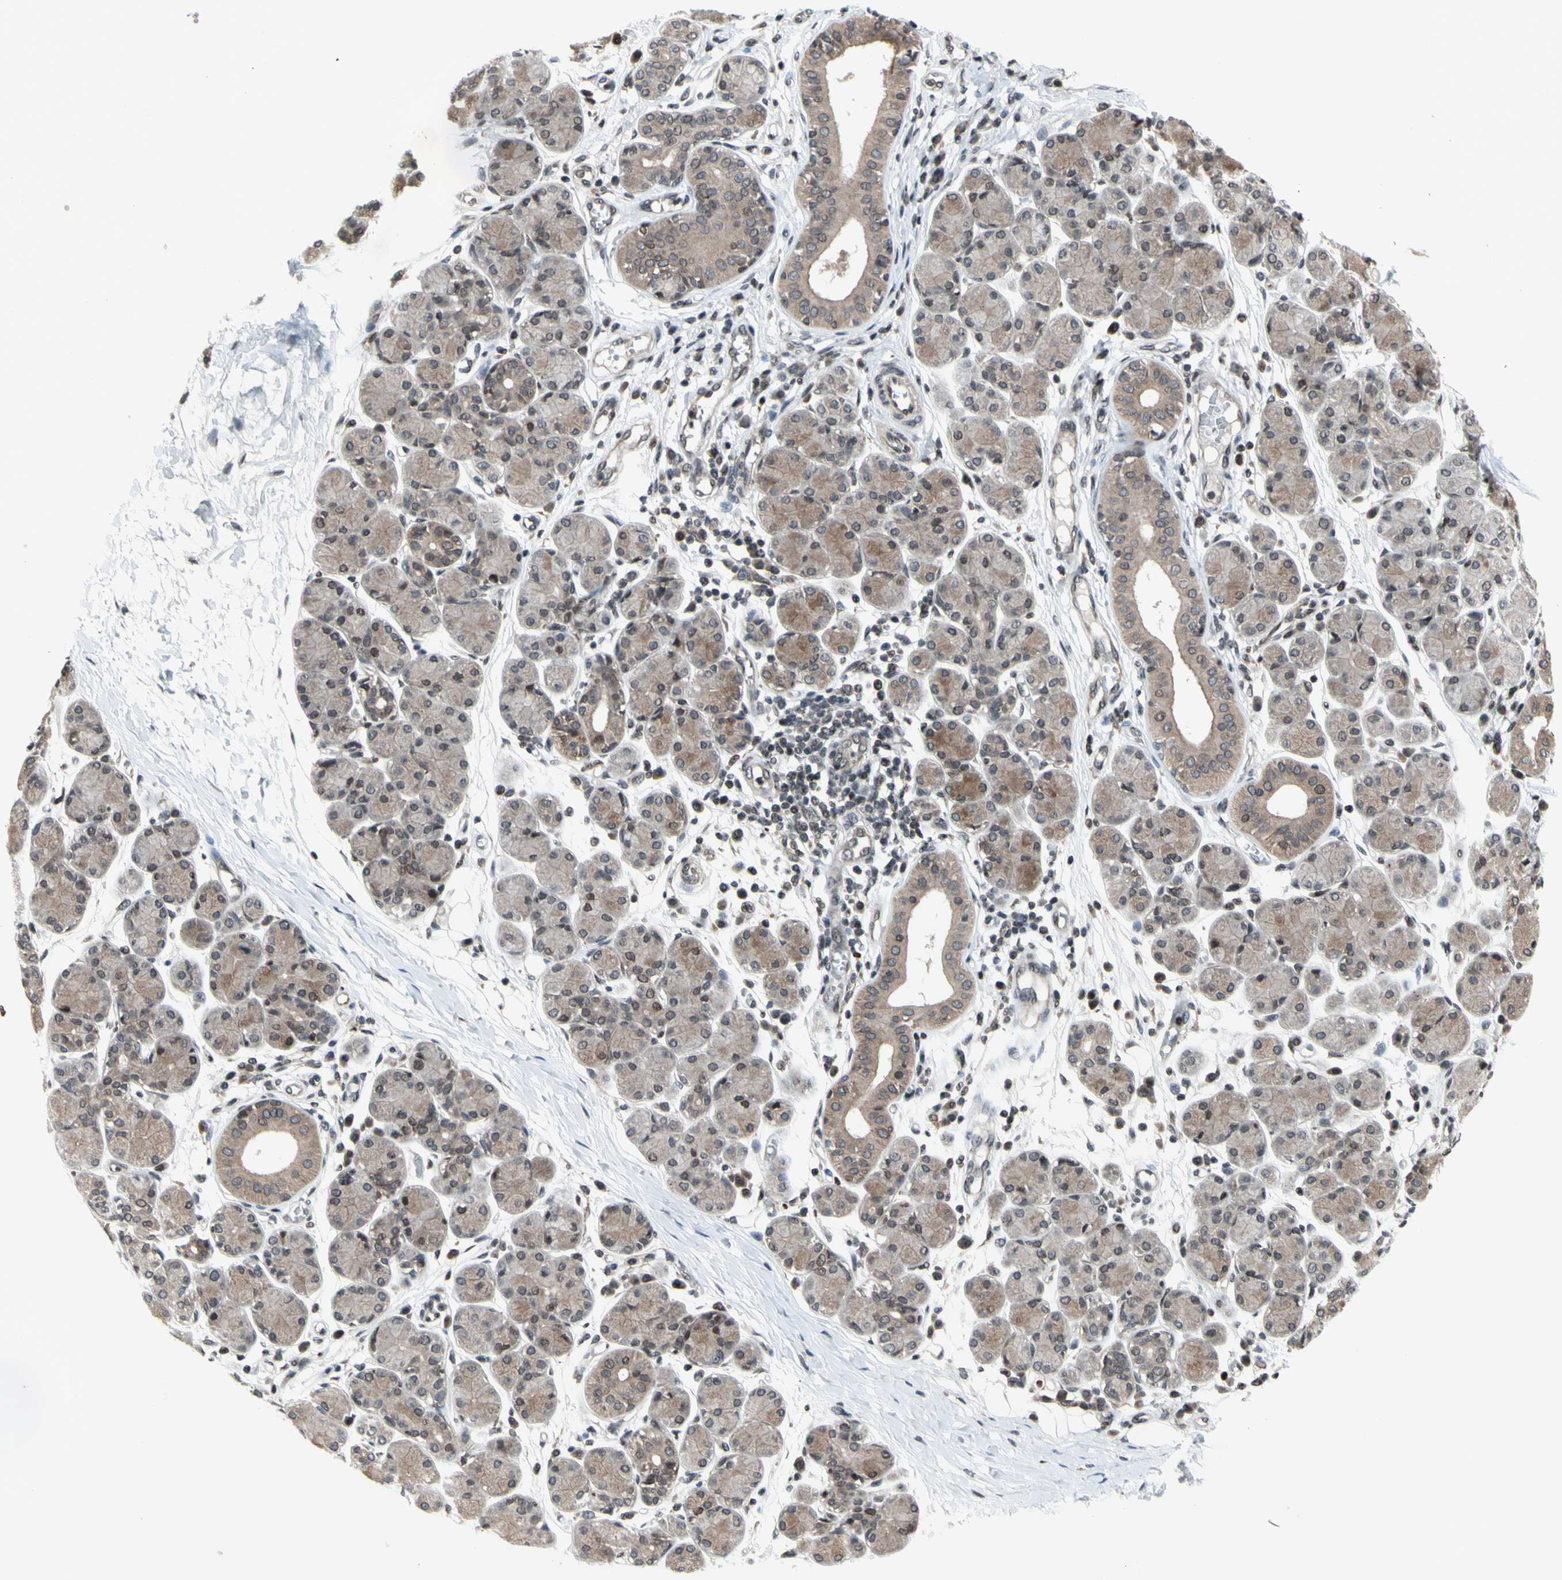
{"staining": {"intensity": "moderate", "quantity": "25%-75%", "location": "cytoplasmic/membranous,nuclear"}, "tissue": "salivary gland", "cell_type": "Glandular cells", "image_type": "normal", "snomed": [{"axis": "morphology", "description": "Normal tissue, NOS"}, {"axis": "morphology", "description": "Inflammation, NOS"}, {"axis": "topography", "description": "Lymph node"}, {"axis": "topography", "description": "Salivary gland"}], "caption": "Brown immunohistochemical staining in unremarkable human salivary gland reveals moderate cytoplasmic/membranous,nuclear staining in about 25%-75% of glandular cells.", "gene": "XPO1", "patient": {"sex": "male", "age": 3}}